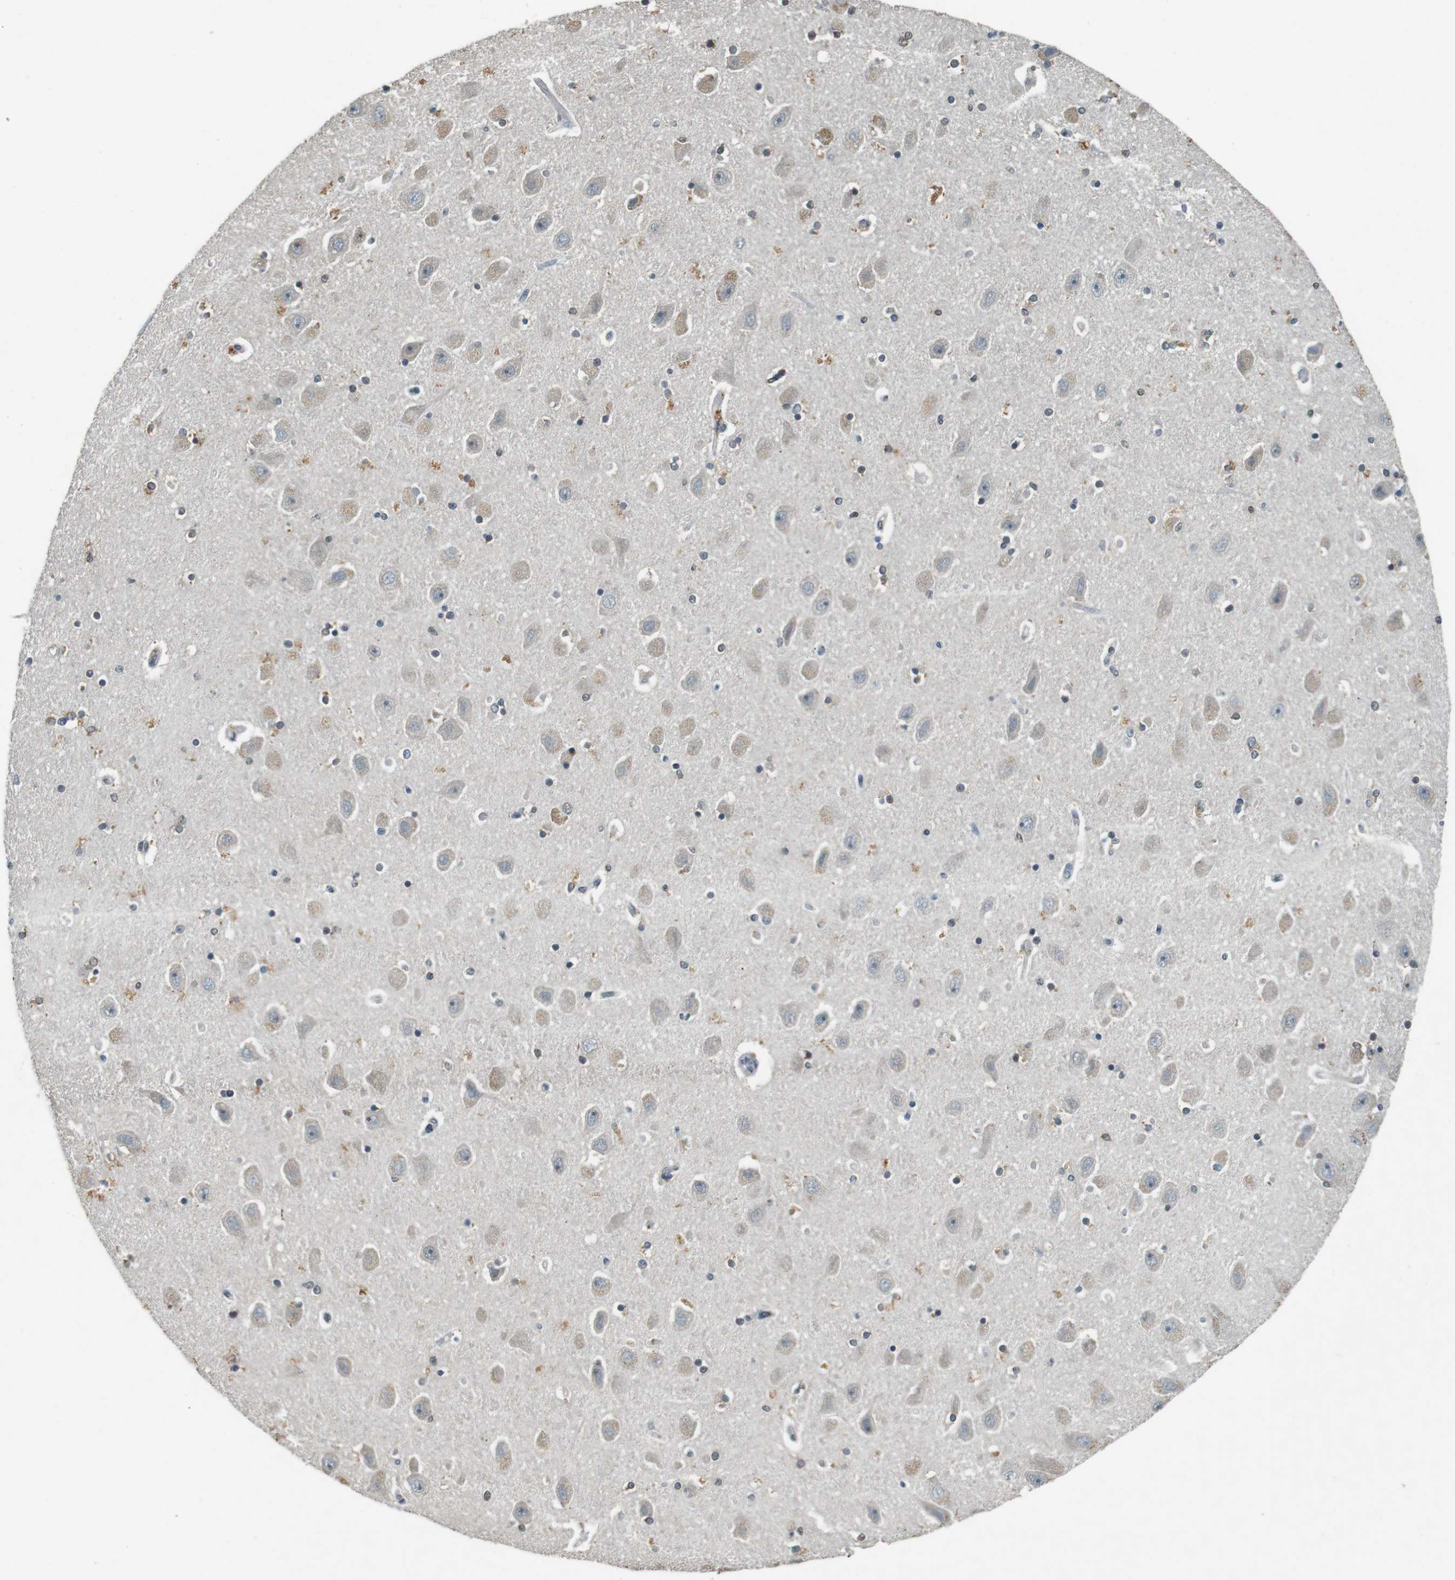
{"staining": {"intensity": "weak", "quantity": "<25%", "location": "cytoplasmic/membranous"}, "tissue": "hippocampus", "cell_type": "Glial cells", "image_type": "normal", "snomed": [{"axis": "morphology", "description": "Normal tissue, NOS"}, {"axis": "topography", "description": "Hippocampus"}], "caption": "The histopathology image reveals no significant positivity in glial cells of hippocampus.", "gene": "CDK14", "patient": {"sex": "female", "age": 54}}